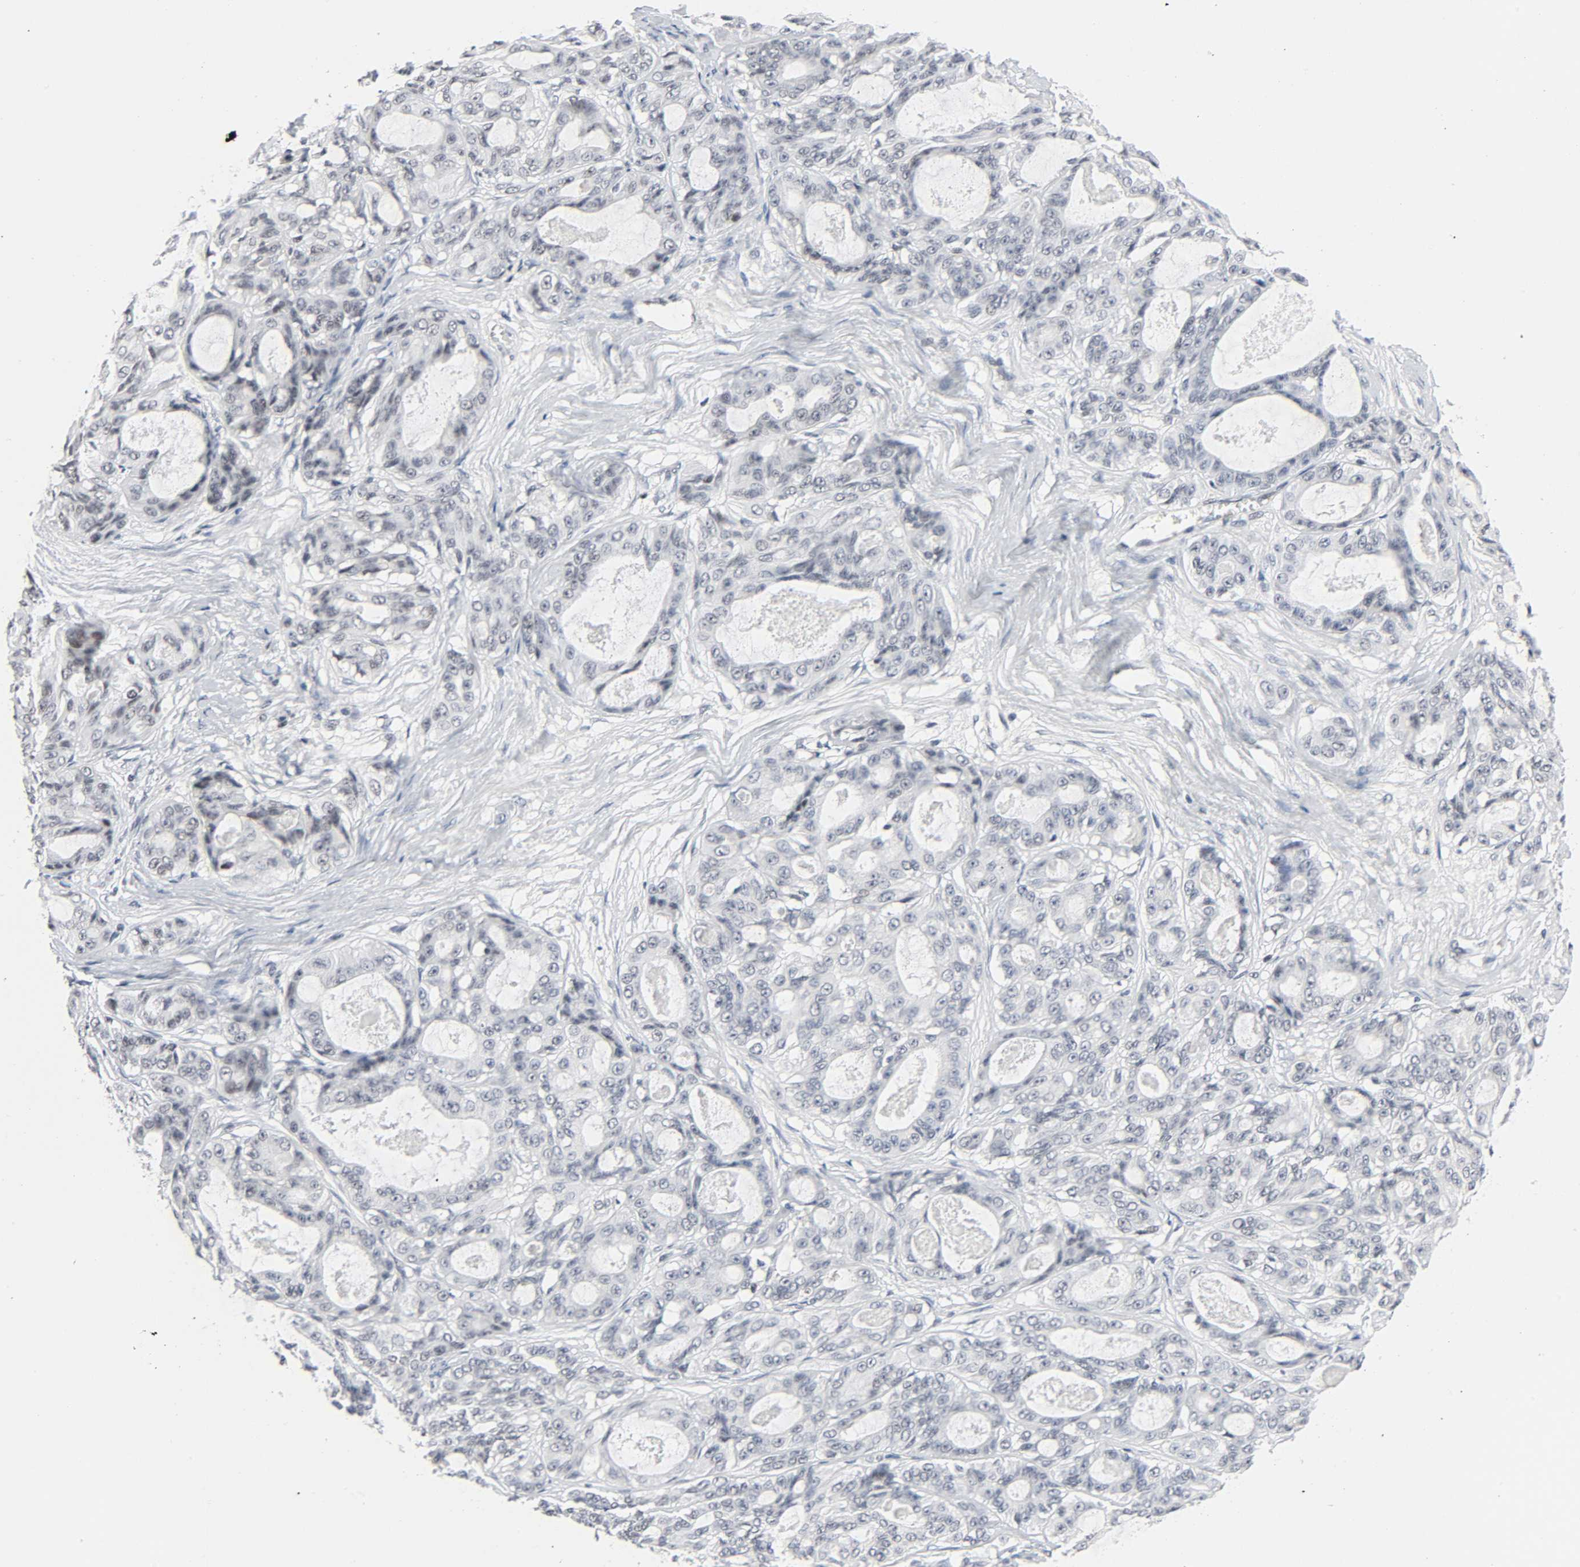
{"staining": {"intensity": "negative", "quantity": "none", "location": "none"}, "tissue": "ovarian cancer", "cell_type": "Tumor cells", "image_type": "cancer", "snomed": [{"axis": "morphology", "description": "Normal tissue, NOS"}, {"axis": "morphology", "description": "Cystadenocarcinoma, serous, NOS"}, {"axis": "topography", "description": "Fallopian tube"}, {"axis": "topography", "description": "Ovary"}], "caption": "An immunohistochemistry histopathology image of ovarian cancer is shown. There is no staining in tumor cells of ovarian cancer. (Immunohistochemistry, brightfield microscopy, high magnification).", "gene": "GABPA", "patient": {"sex": "female", "age": 56}}